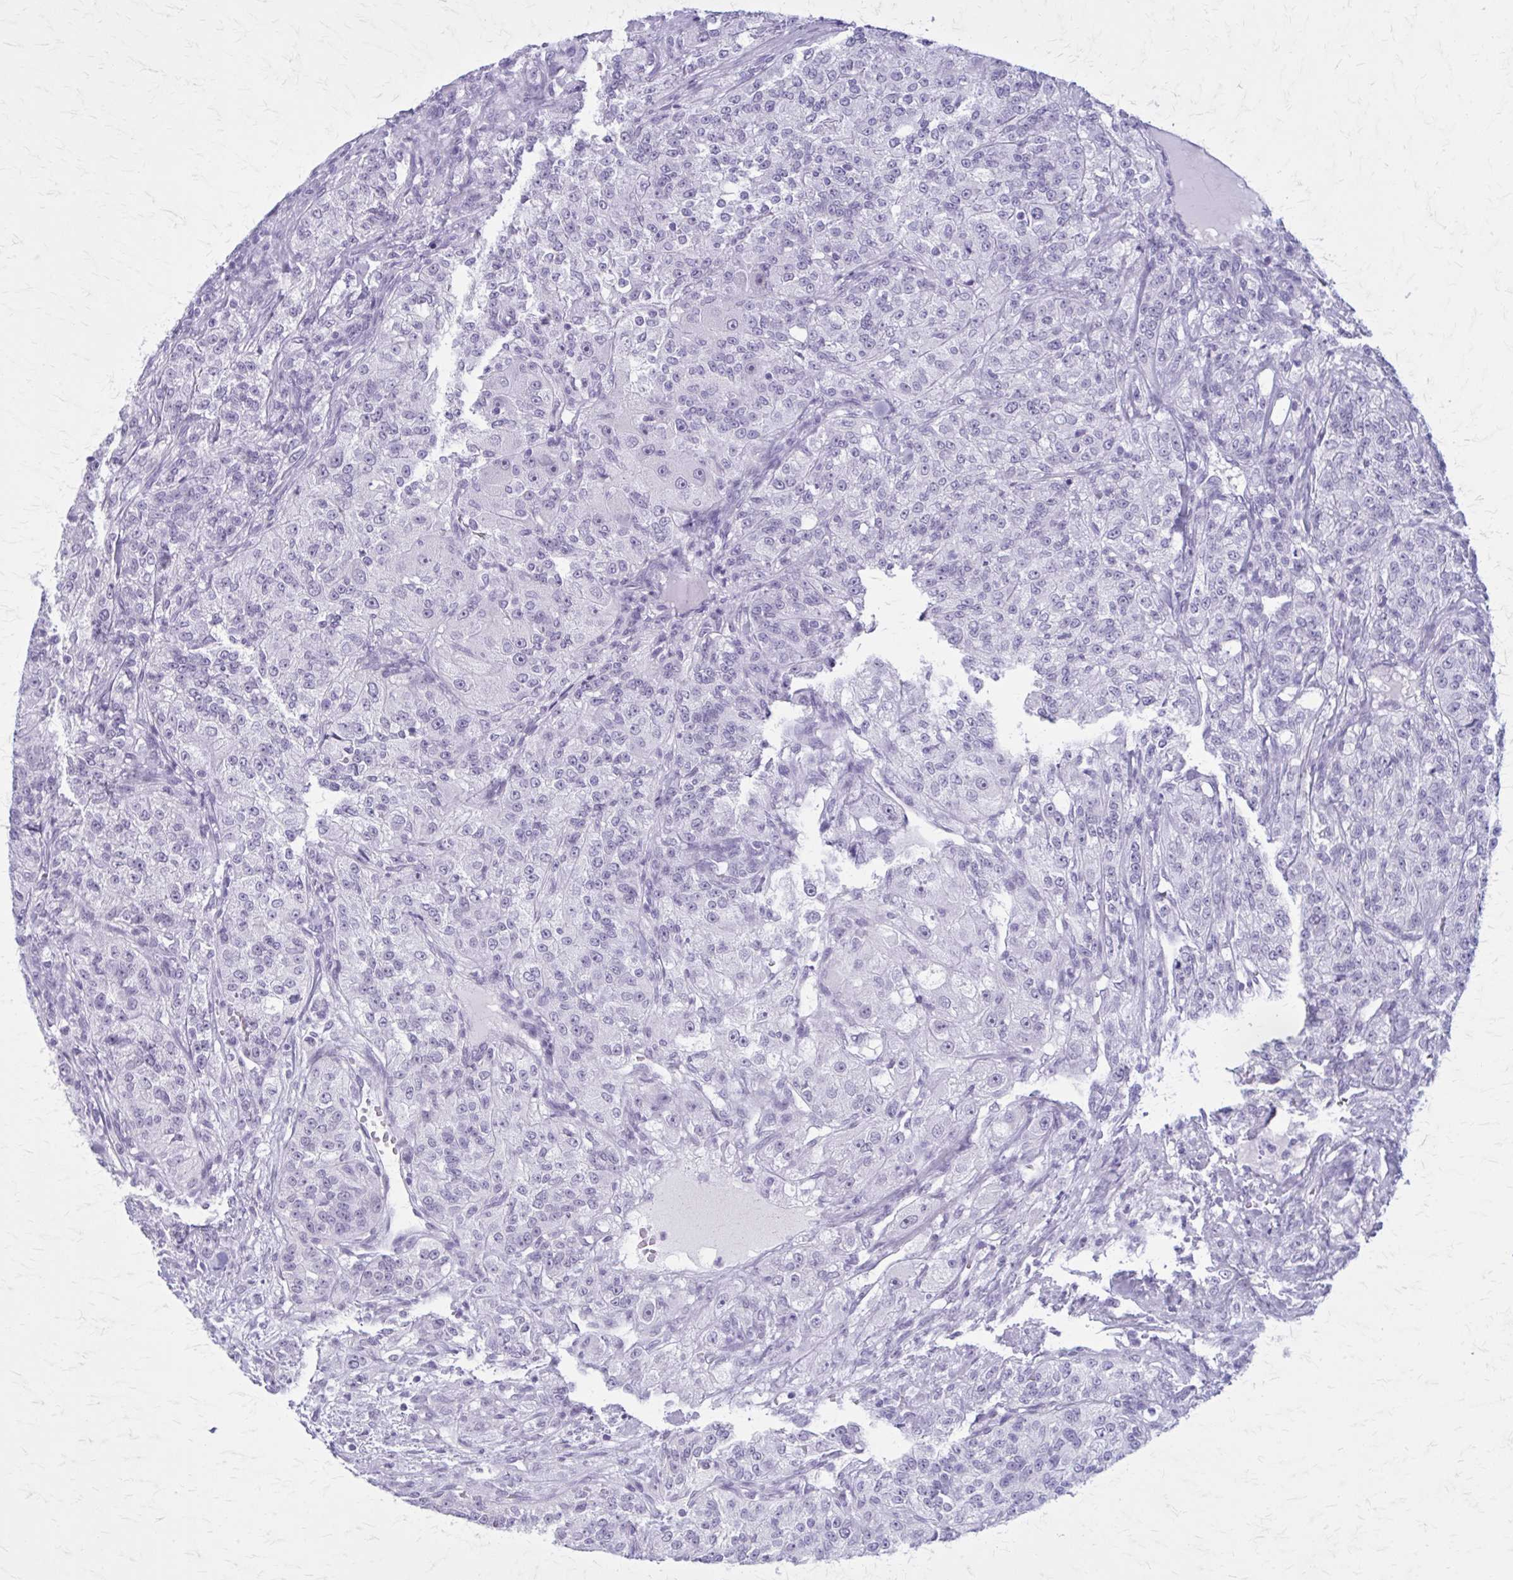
{"staining": {"intensity": "negative", "quantity": "none", "location": "none"}, "tissue": "renal cancer", "cell_type": "Tumor cells", "image_type": "cancer", "snomed": [{"axis": "morphology", "description": "Adenocarcinoma, NOS"}, {"axis": "topography", "description": "Kidney"}], "caption": "Tumor cells show no significant protein positivity in renal adenocarcinoma.", "gene": "GAD1", "patient": {"sex": "female", "age": 63}}